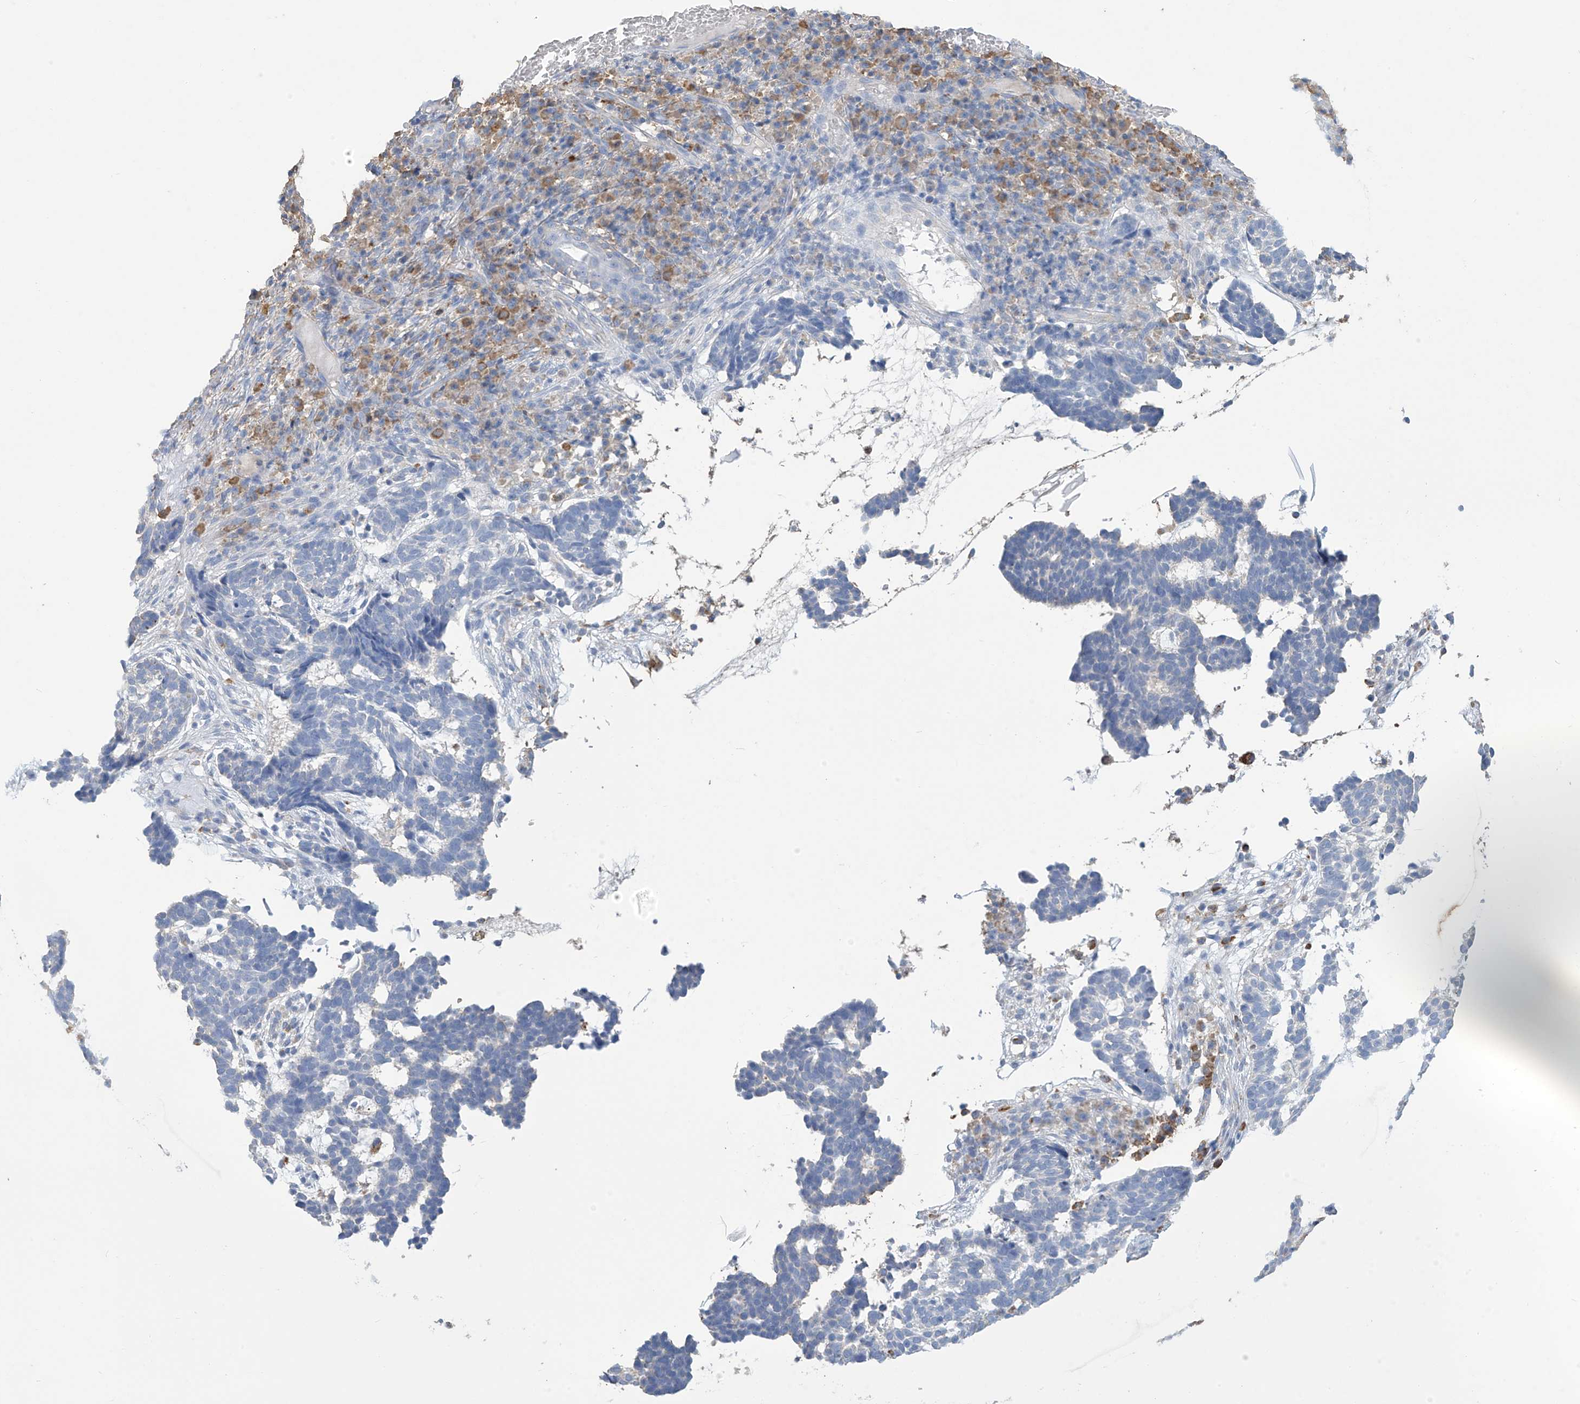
{"staining": {"intensity": "negative", "quantity": "none", "location": "none"}, "tissue": "skin cancer", "cell_type": "Tumor cells", "image_type": "cancer", "snomed": [{"axis": "morphology", "description": "Basal cell carcinoma"}, {"axis": "topography", "description": "Skin"}], "caption": "Photomicrograph shows no protein expression in tumor cells of skin cancer (basal cell carcinoma) tissue.", "gene": "OGT", "patient": {"sex": "male", "age": 85}}